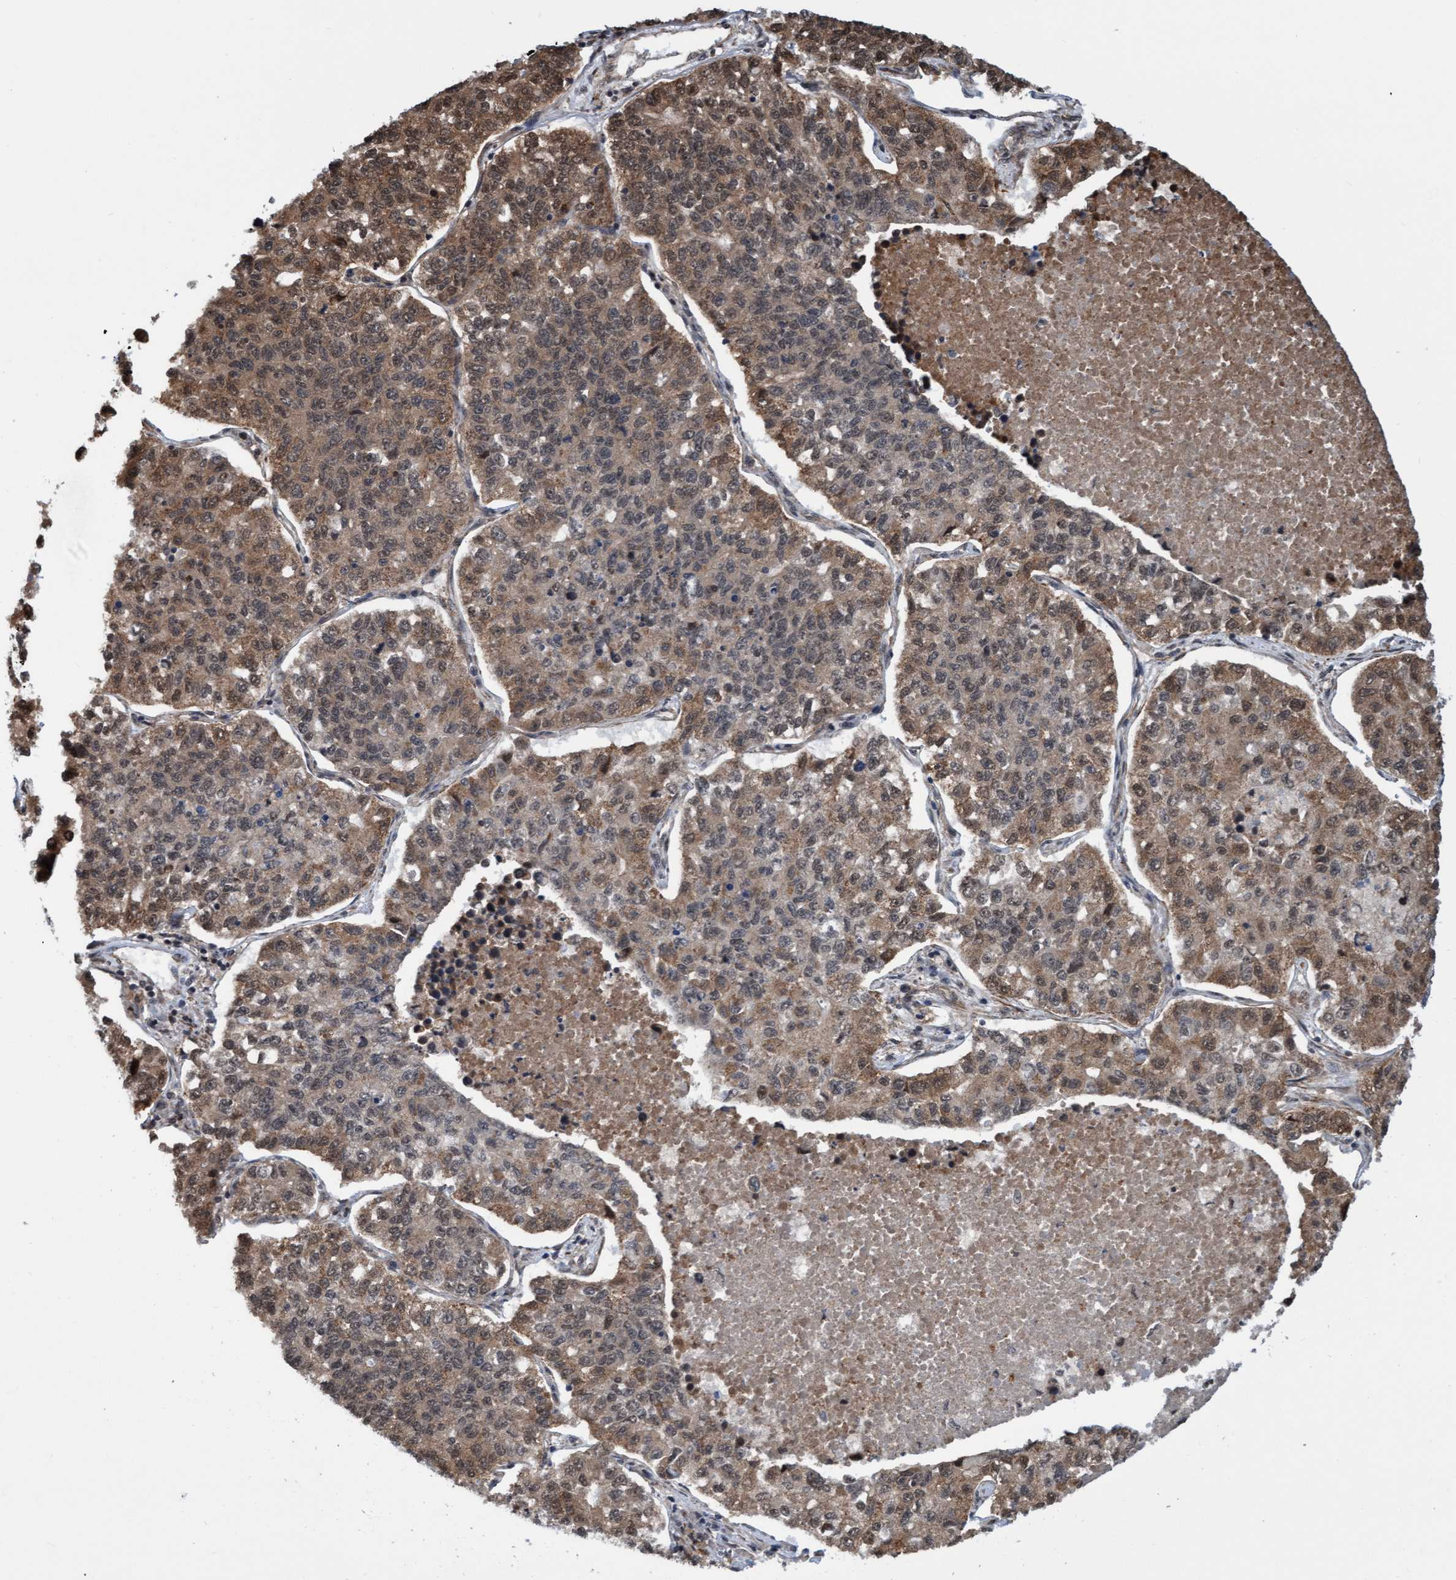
{"staining": {"intensity": "moderate", "quantity": "25%-75%", "location": "cytoplasmic/membranous,nuclear"}, "tissue": "lung cancer", "cell_type": "Tumor cells", "image_type": "cancer", "snomed": [{"axis": "morphology", "description": "Adenocarcinoma, NOS"}, {"axis": "topography", "description": "Lung"}], "caption": "Lung cancer (adenocarcinoma) stained with a brown dye displays moderate cytoplasmic/membranous and nuclear positive expression in approximately 25%-75% of tumor cells.", "gene": "STXBP4", "patient": {"sex": "male", "age": 49}}